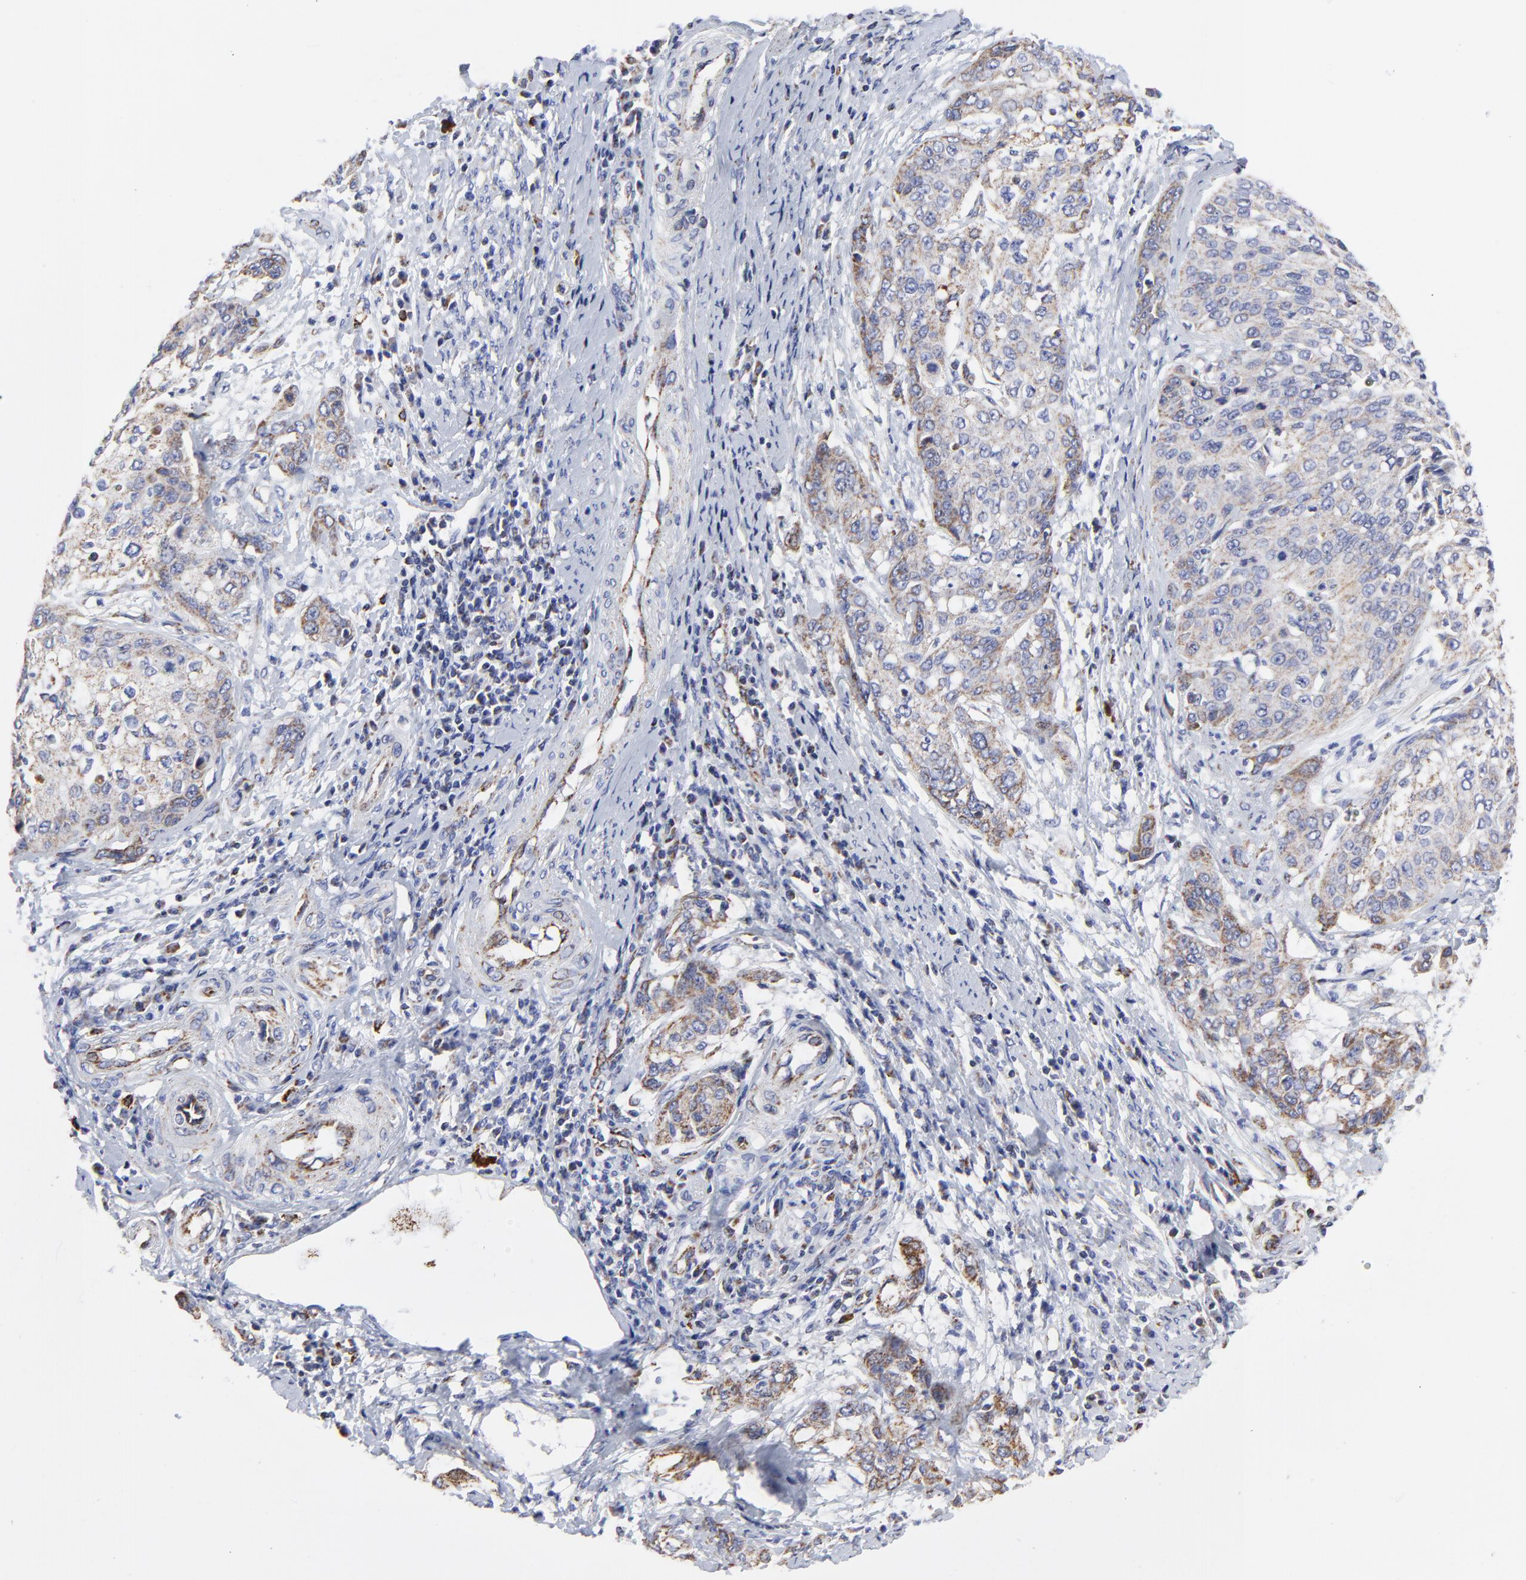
{"staining": {"intensity": "weak", "quantity": ">75%", "location": "cytoplasmic/membranous"}, "tissue": "cervical cancer", "cell_type": "Tumor cells", "image_type": "cancer", "snomed": [{"axis": "morphology", "description": "Squamous cell carcinoma, NOS"}, {"axis": "topography", "description": "Cervix"}], "caption": "Immunohistochemistry of human cervical squamous cell carcinoma exhibits low levels of weak cytoplasmic/membranous positivity in approximately >75% of tumor cells.", "gene": "PINK1", "patient": {"sex": "female", "age": 41}}